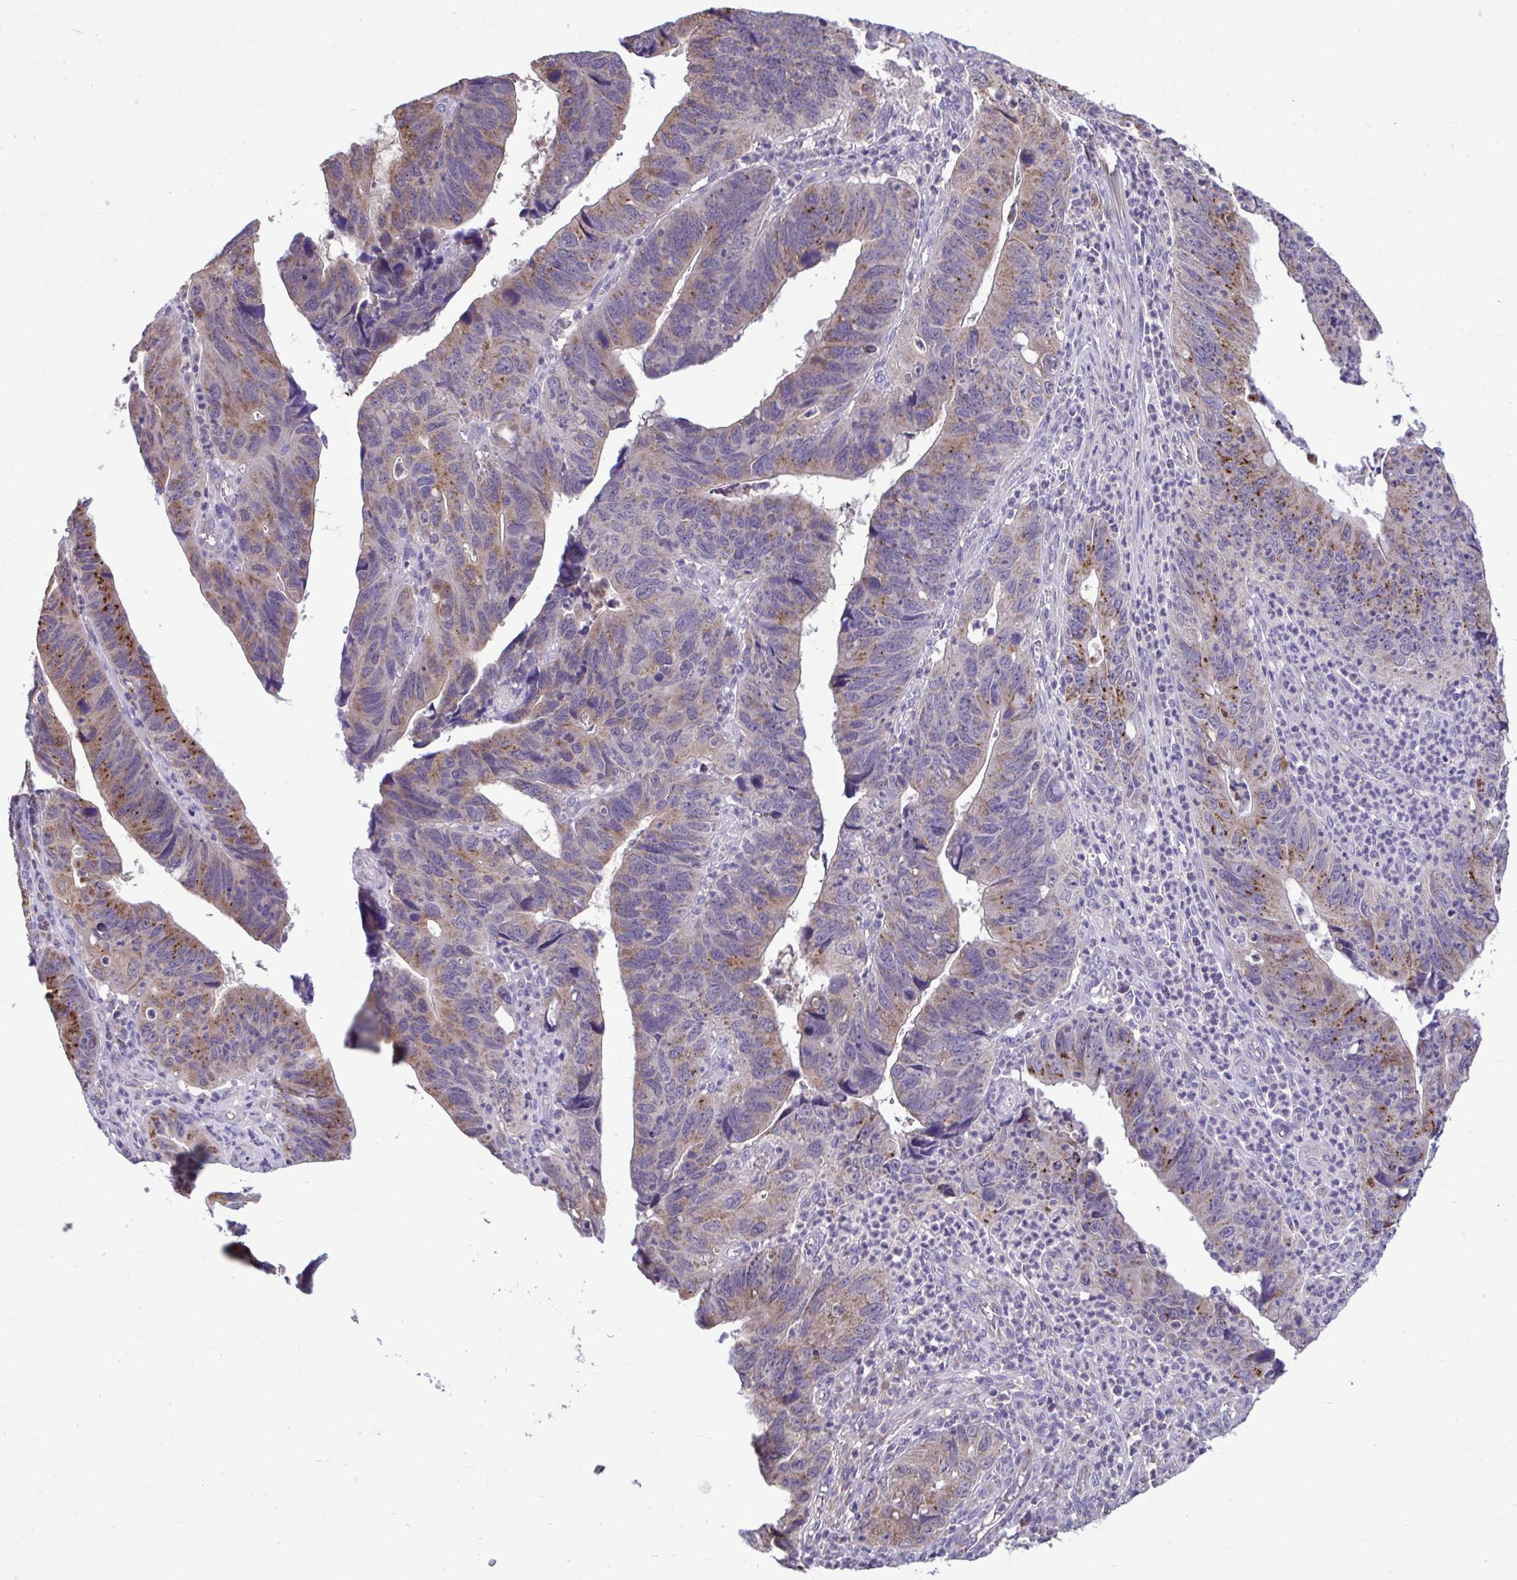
{"staining": {"intensity": "moderate", "quantity": ">75%", "location": "cytoplasmic/membranous"}, "tissue": "stomach cancer", "cell_type": "Tumor cells", "image_type": "cancer", "snomed": [{"axis": "morphology", "description": "Adenocarcinoma, NOS"}, {"axis": "topography", "description": "Stomach"}], "caption": "Immunohistochemistry (IHC) (DAB (3,3'-diaminobenzidine)) staining of stomach cancer (adenocarcinoma) exhibits moderate cytoplasmic/membranous protein positivity in approximately >75% of tumor cells.", "gene": "SARS2", "patient": {"sex": "male", "age": 59}}